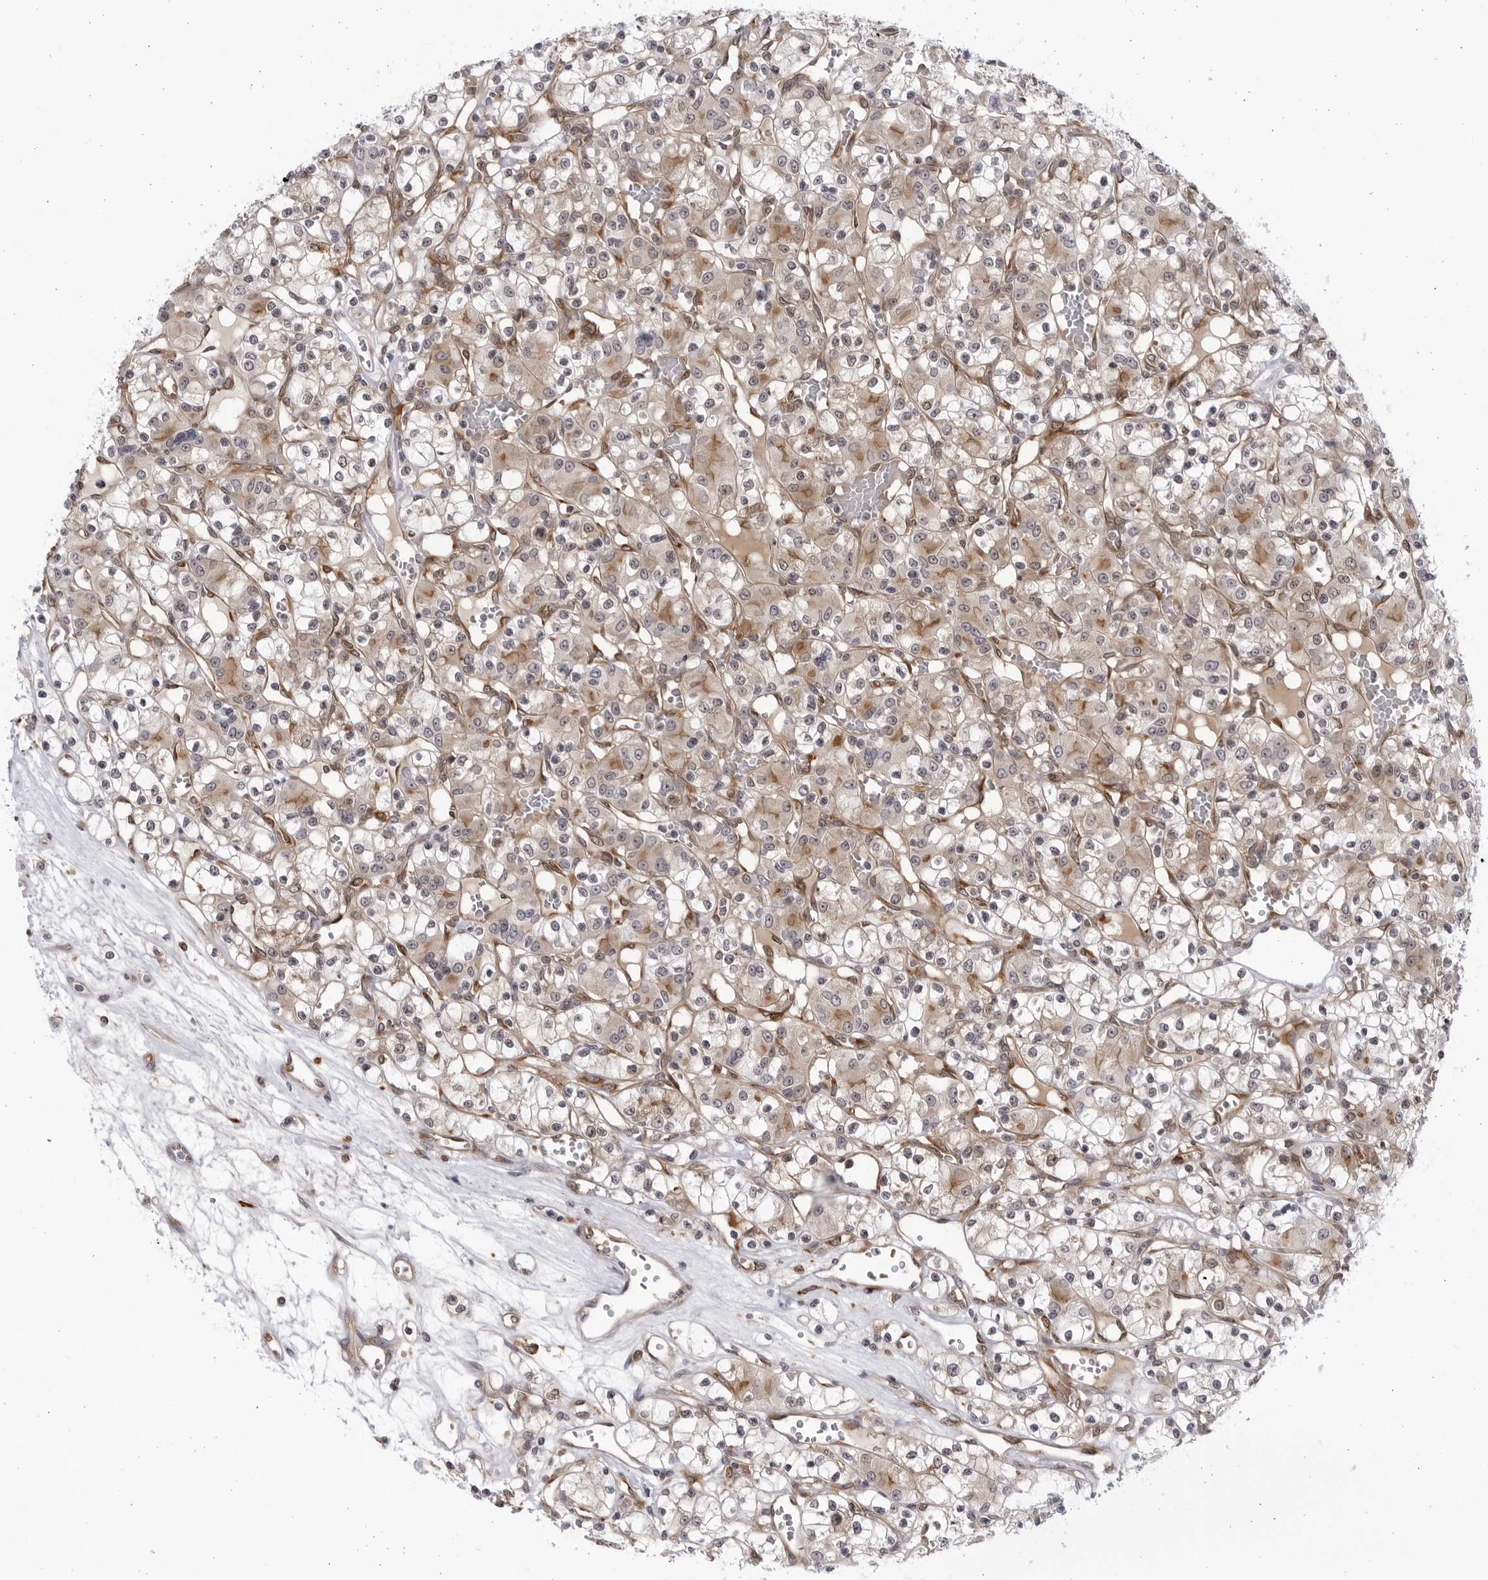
{"staining": {"intensity": "negative", "quantity": "none", "location": "none"}, "tissue": "renal cancer", "cell_type": "Tumor cells", "image_type": "cancer", "snomed": [{"axis": "morphology", "description": "Adenocarcinoma, NOS"}, {"axis": "topography", "description": "Kidney"}], "caption": "Tumor cells show no significant protein staining in adenocarcinoma (renal).", "gene": "BMP2K", "patient": {"sex": "female", "age": 59}}